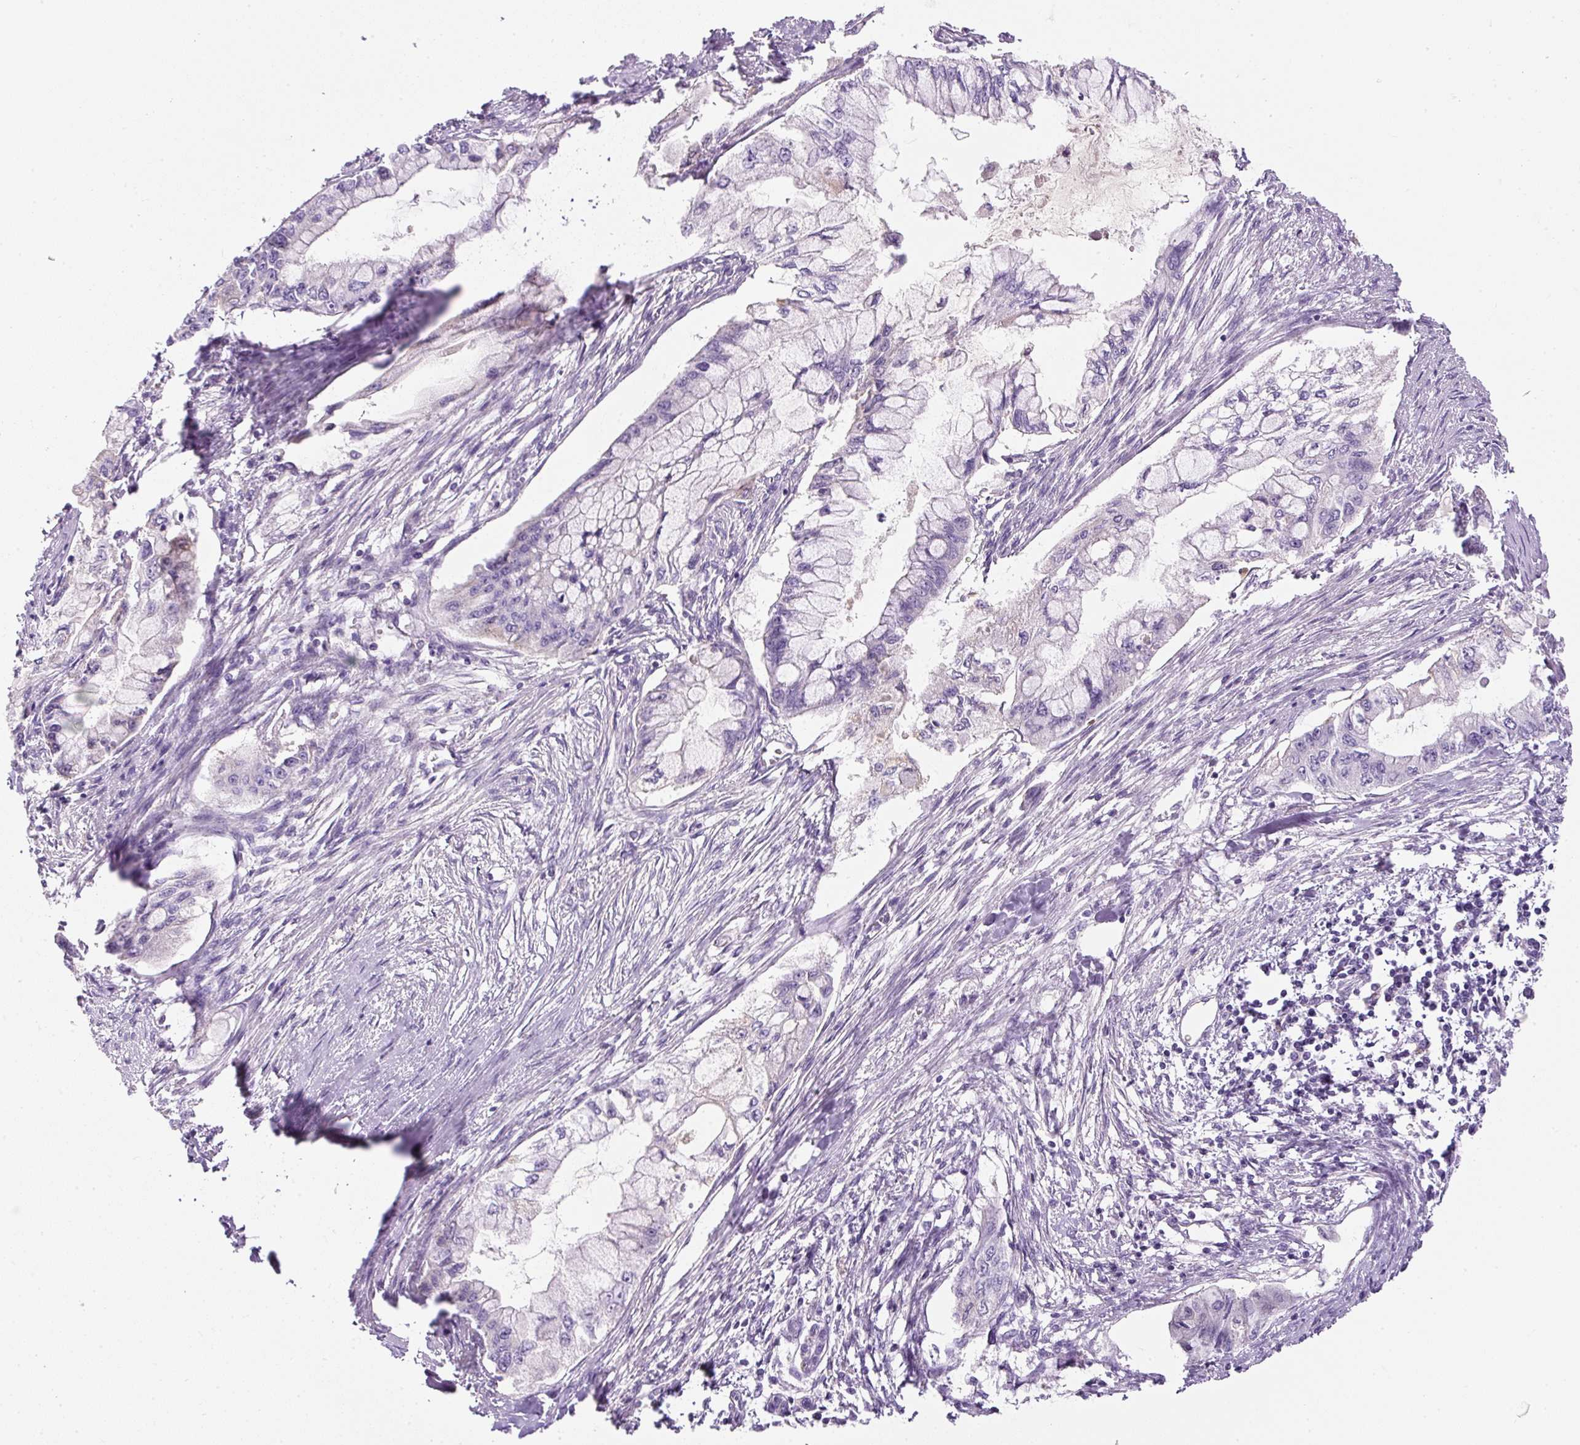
{"staining": {"intensity": "negative", "quantity": "none", "location": "none"}, "tissue": "pancreatic cancer", "cell_type": "Tumor cells", "image_type": "cancer", "snomed": [{"axis": "morphology", "description": "Adenocarcinoma, NOS"}, {"axis": "topography", "description": "Pancreas"}], "caption": "Adenocarcinoma (pancreatic) was stained to show a protein in brown. There is no significant positivity in tumor cells.", "gene": "APOA1", "patient": {"sex": "male", "age": 48}}